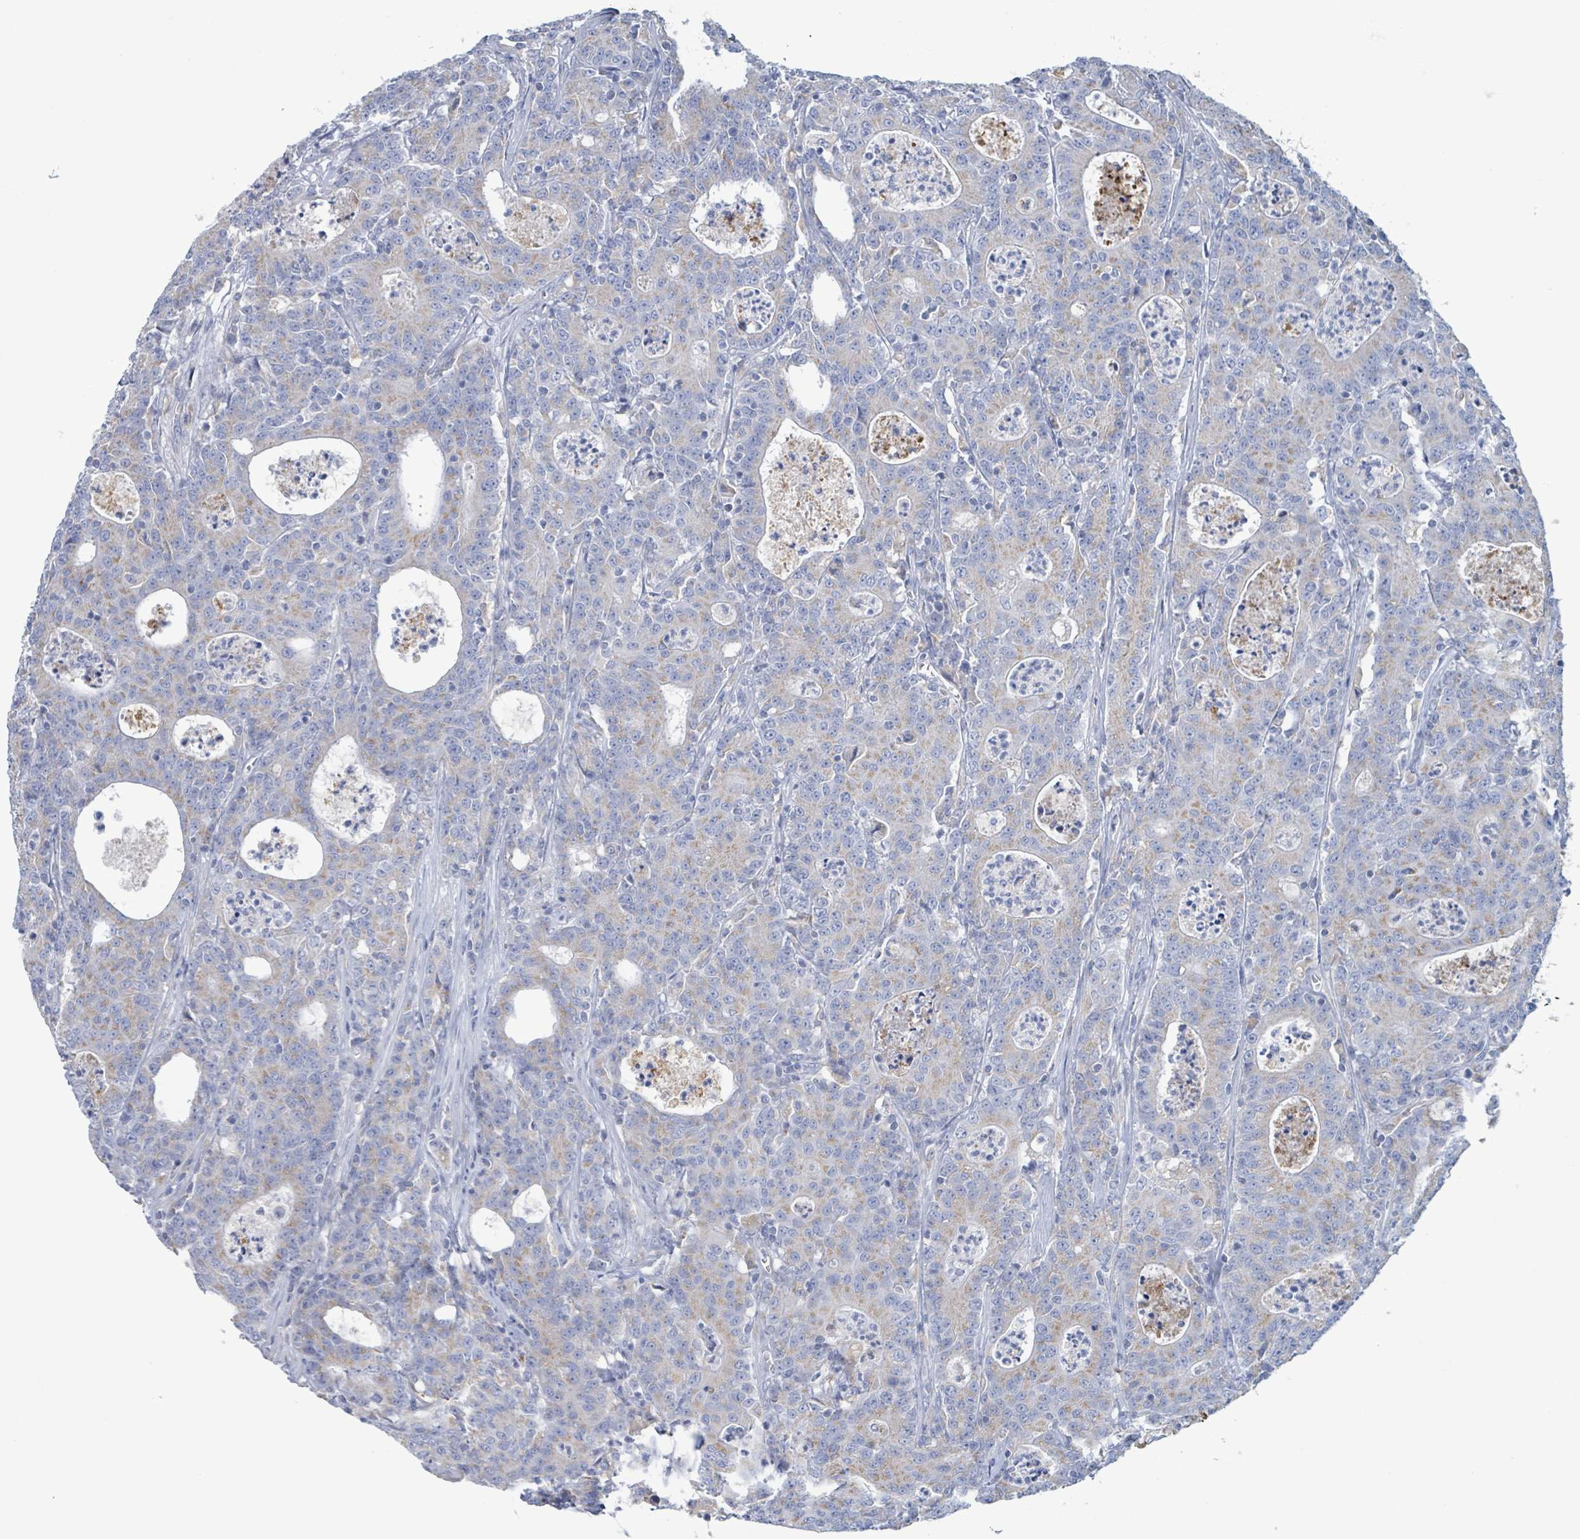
{"staining": {"intensity": "weak", "quantity": "<25%", "location": "cytoplasmic/membranous"}, "tissue": "colorectal cancer", "cell_type": "Tumor cells", "image_type": "cancer", "snomed": [{"axis": "morphology", "description": "Adenocarcinoma, NOS"}, {"axis": "topography", "description": "Colon"}], "caption": "Tumor cells show no significant positivity in colorectal cancer. The staining was performed using DAB (3,3'-diaminobenzidine) to visualize the protein expression in brown, while the nuclei were stained in blue with hematoxylin (Magnification: 20x).", "gene": "AKR1C4", "patient": {"sex": "male", "age": 83}}